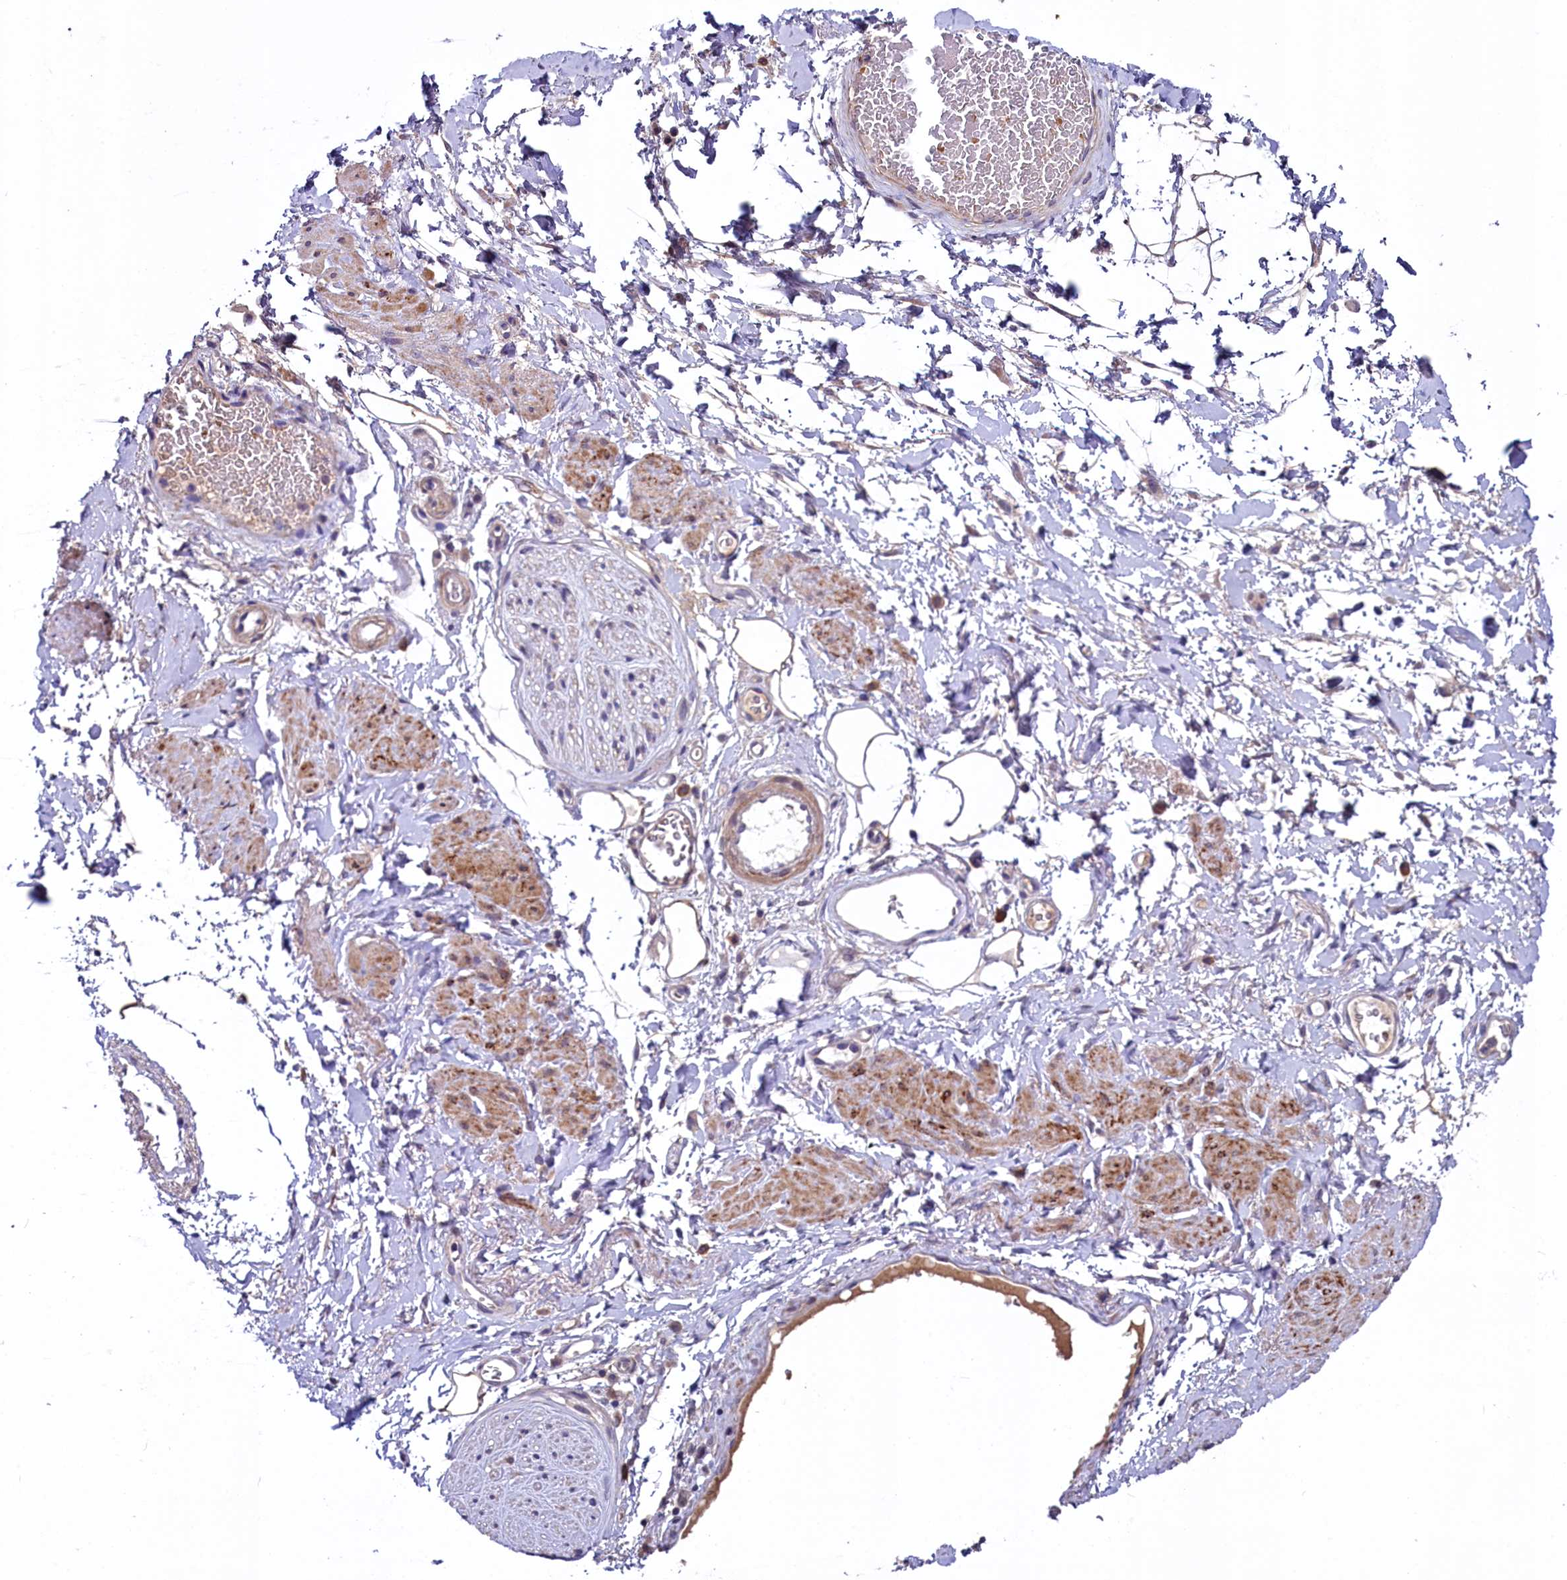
{"staining": {"intensity": "weak", "quantity": ">75%", "location": "cytoplasmic/membranous"}, "tissue": "adipose tissue", "cell_type": "Adipocytes", "image_type": "normal", "snomed": [{"axis": "morphology", "description": "Normal tissue, NOS"}, {"axis": "morphology", "description": "Adenocarcinoma, NOS"}, {"axis": "topography", "description": "Rectum"}, {"axis": "topography", "description": "Vagina"}, {"axis": "topography", "description": "Peripheral nerve tissue"}], "caption": "Brown immunohistochemical staining in unremarkable adipose tissue exhibits weak cytoplasmic/membranous positivity in approximately >75% of adipocytes. (Stains: DAB (3,3'-diaminobenzidine) in brown, nuclei in blue, Microscopy: brightfield microscopy at high magnification).", "gene": "SLC39A6", "patient": {"sex": "female", "age": 71}}